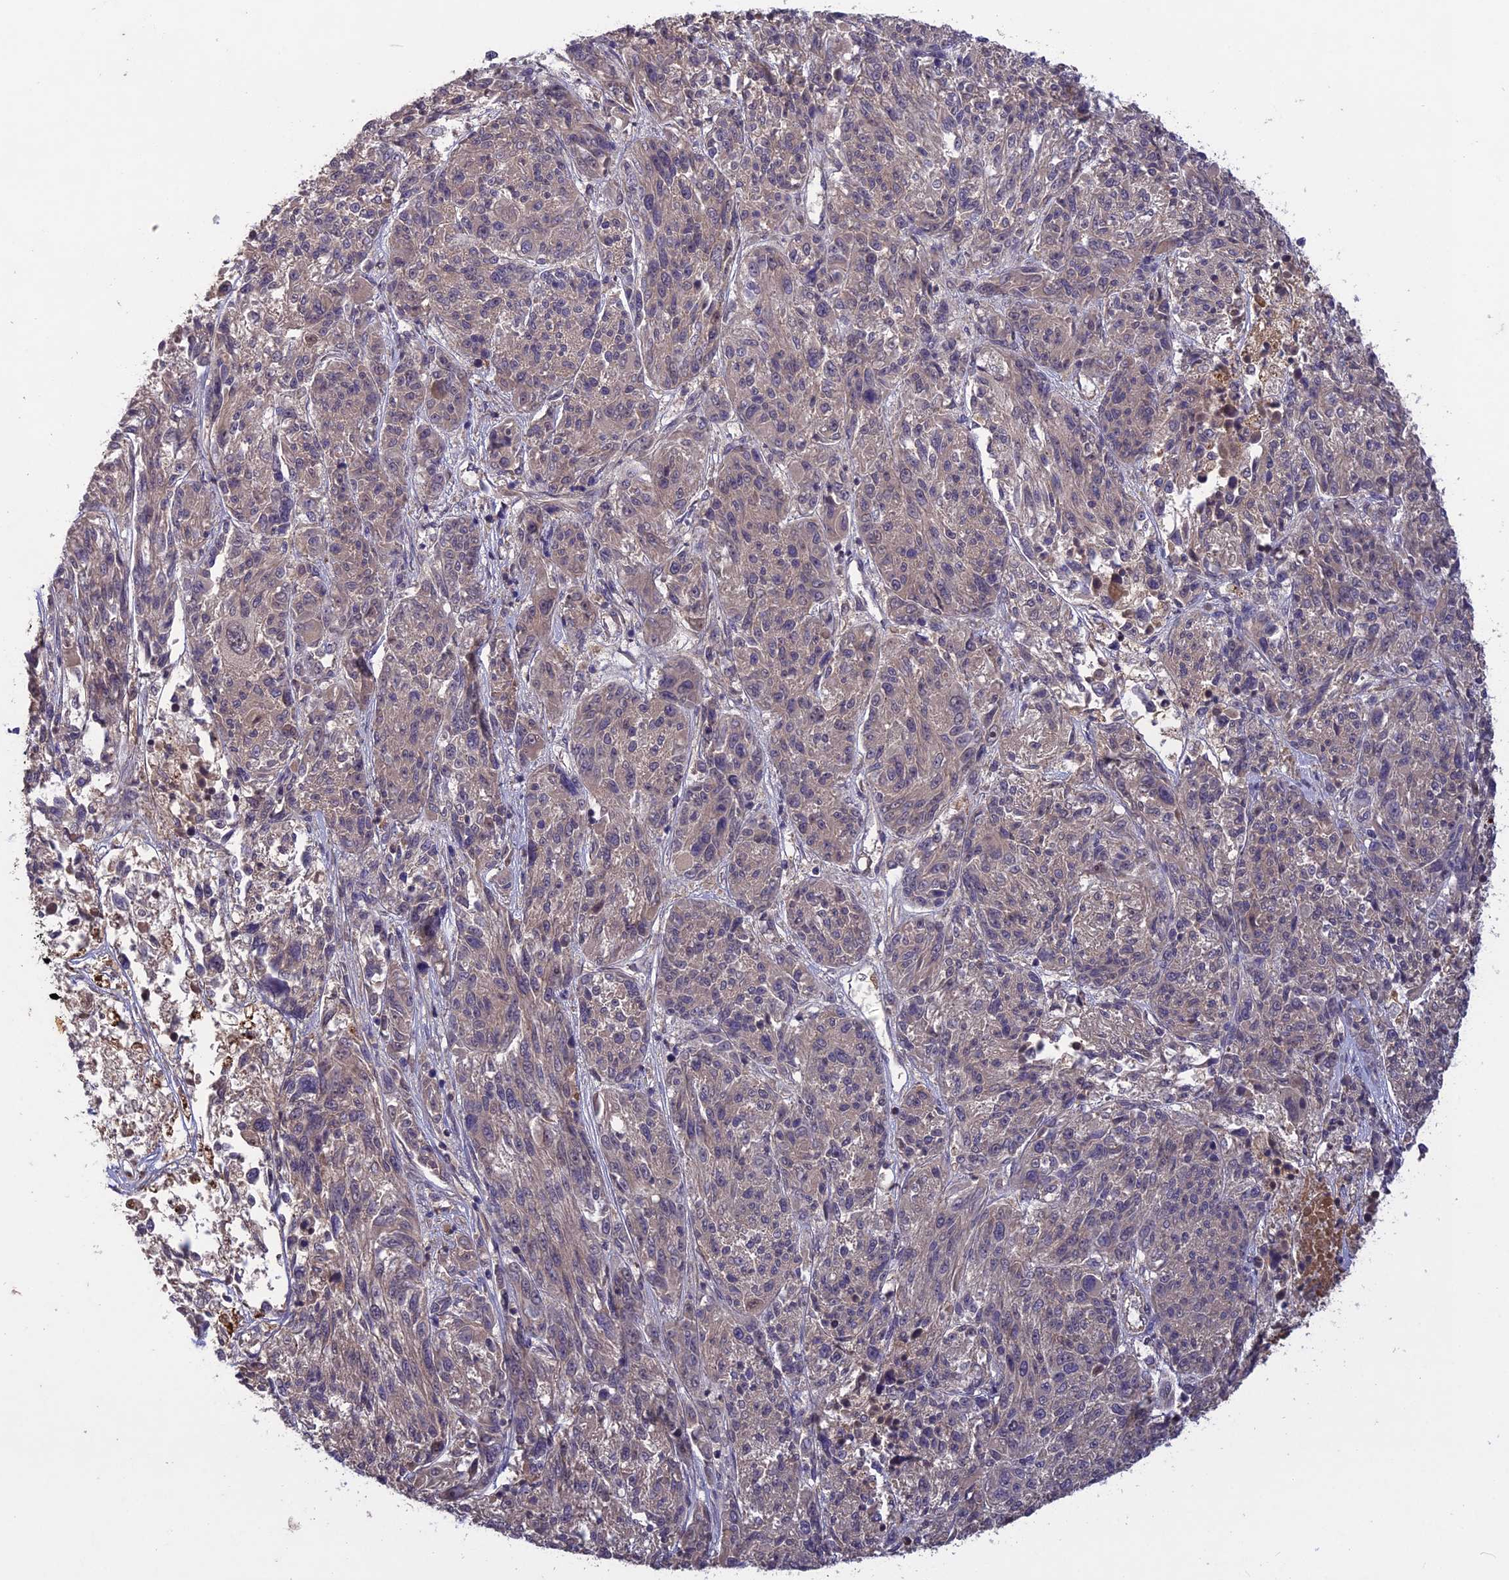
{"staining": {"intensity": "weak", "quantity": "25%-75%", "location": "cytoplasmic/membranous"}, "tissue": "melanoma", "cell_type": "Tumor cells", "image_type": "cancer", "snomed": [{"axis": "morphology", "description": "Malignant melanoma, NOS"}, {"axis": "topography", "description": "Skin"}], "caption": "Protein expression by immunohistochemistry displays weak cytoplasmic/membranous staining in approximately 25%-75% of tumor cells in melanoma.", "gene": "ADO", "patient": {"sex": "male", "age": 53}}